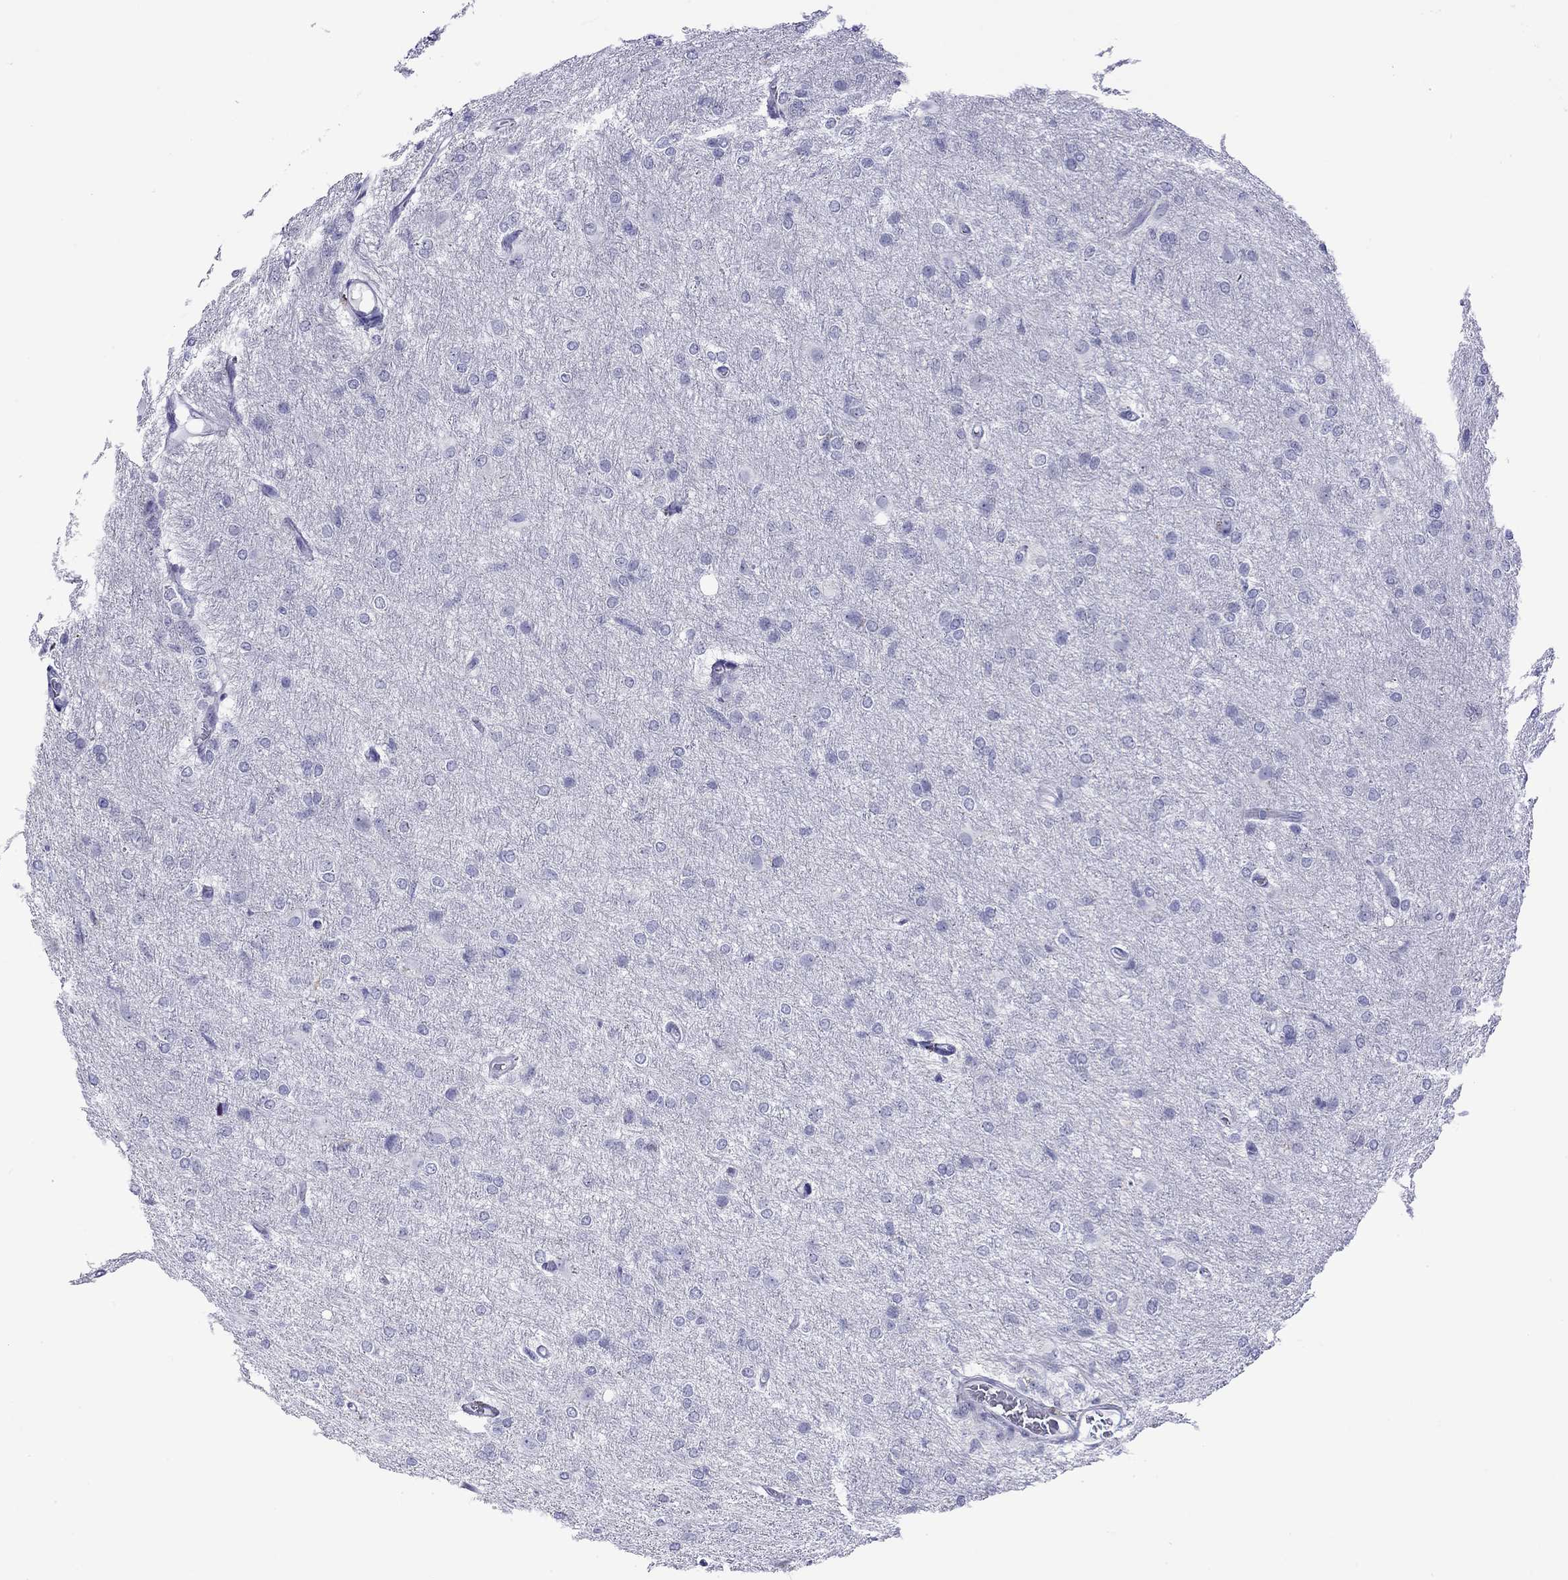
{"staining": {"intensity": "negative", "quantity": "none", "location": "none"}, "tissue": "glioma", "cell_type": "Tumor cells", "image_type": "cancer", "snomed": [{"axis": "morphology", "description": "Glioma, malignant, High grade"}, {"axis": "topography", "description": "Brain"}], "caption": "Immunohistochemistry photomicrograph of human malignant glioma (high-grade) stained for a protein (brown), which demonstrates no staining in tumor cells. (DAB (3,3'-diaminobenzidine) IHC visualized using brightfield microscopy, high magnification).", "gene": "SLC30A8", "patient": {"sex": "male", "age": 68}}